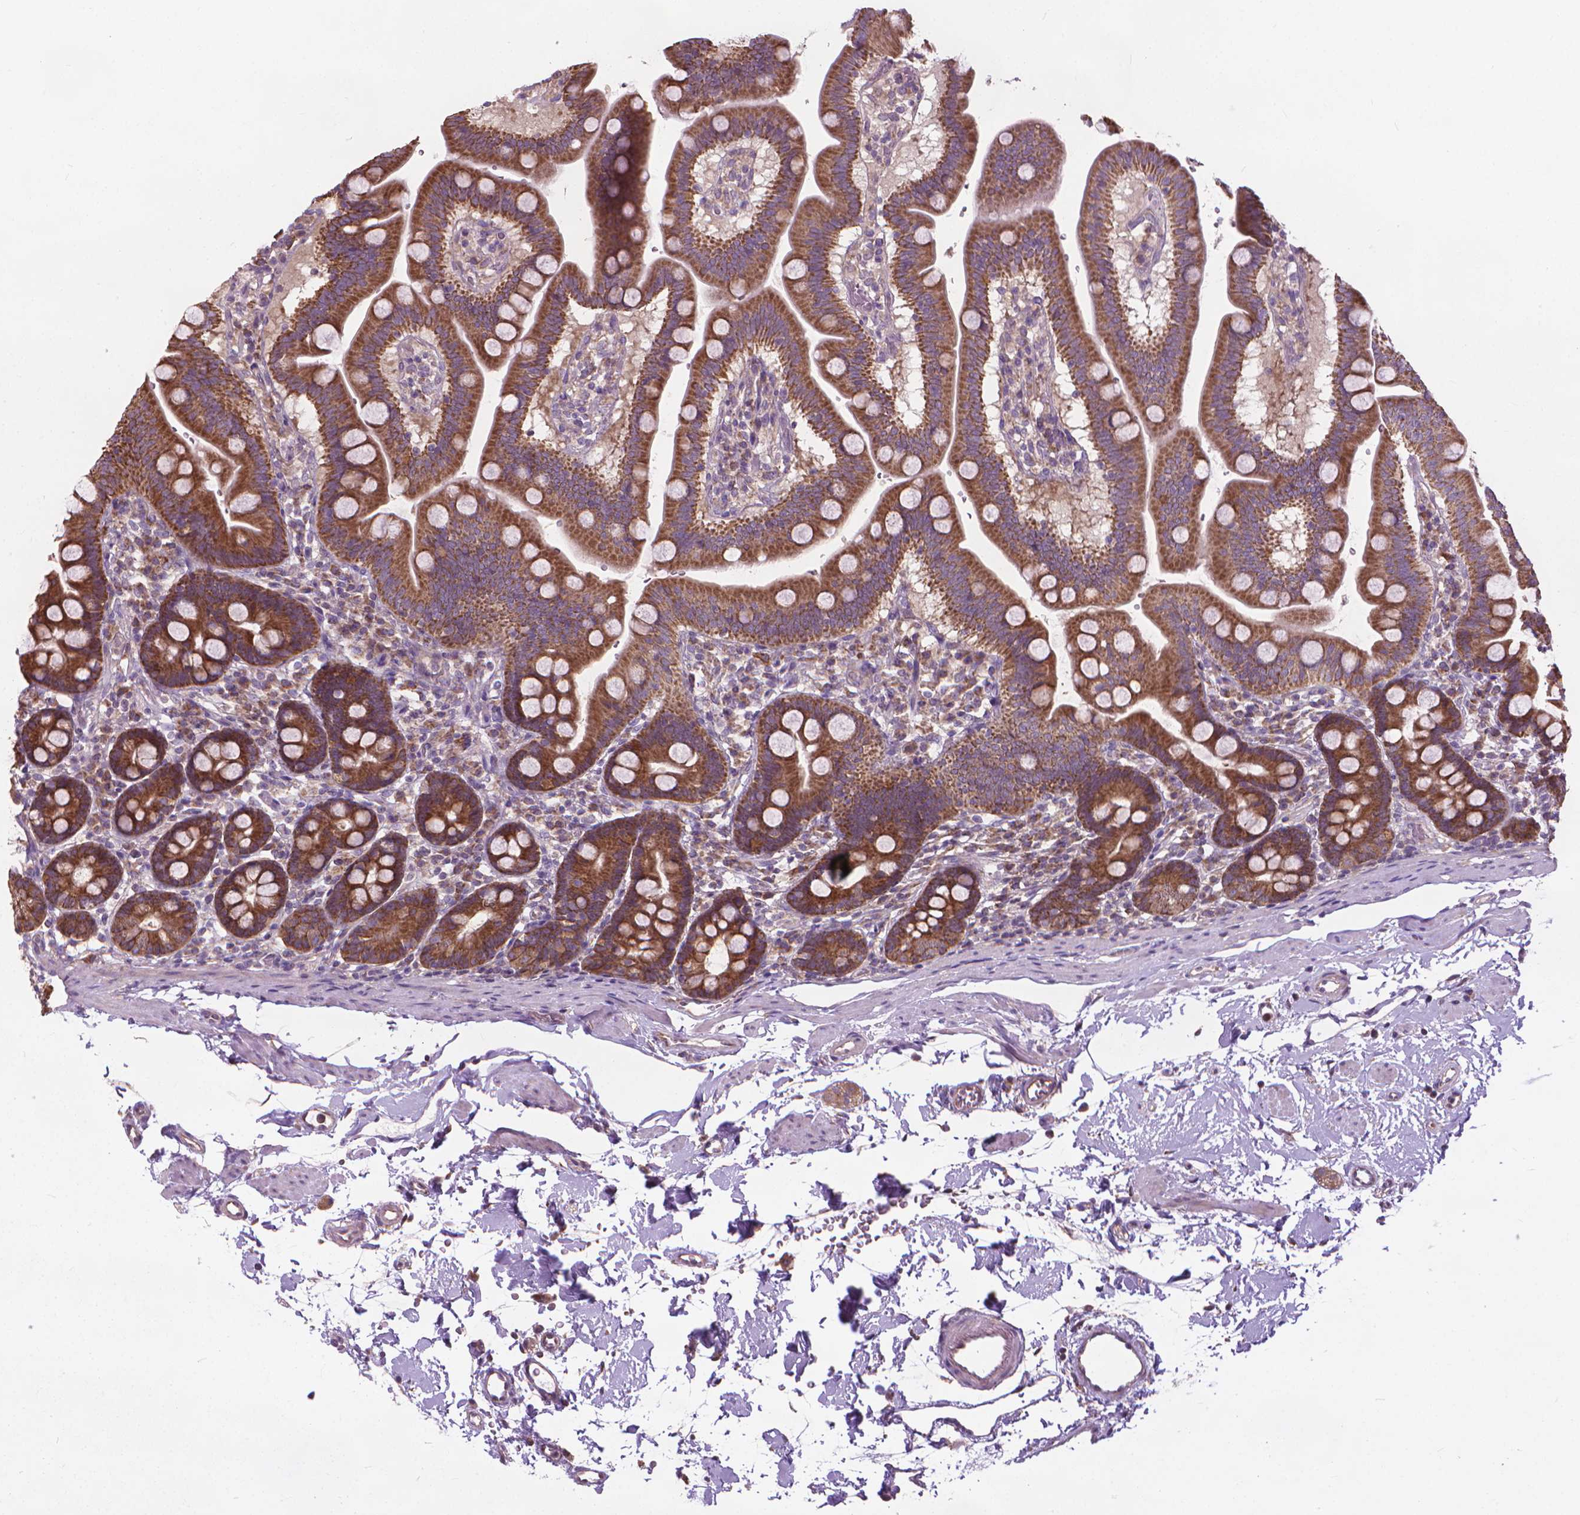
{"staining": {"intensity": "strong", "quantity": ">75%", "location": "cytoplasmic/membranous"}, "tissue": "duodenum", "cell_type": "Glandular cells", "image_type": "normal", "snomed": [{"axis": "morphology", "description": "Normal tissue, NOS"}, {"axis": "topography", "description": "Duodenum"}], "caption": "High-magnification brightfield microscopy of normal duodenum stained with DAB (brown) and counterstained with hematoxylin (blue). glandular cells exhibit strong cytoplasmic/membranous expression is identified in about>75% of cells.", "gene": "NUDT1", "patient": {"sex": "male", "age": 59}}